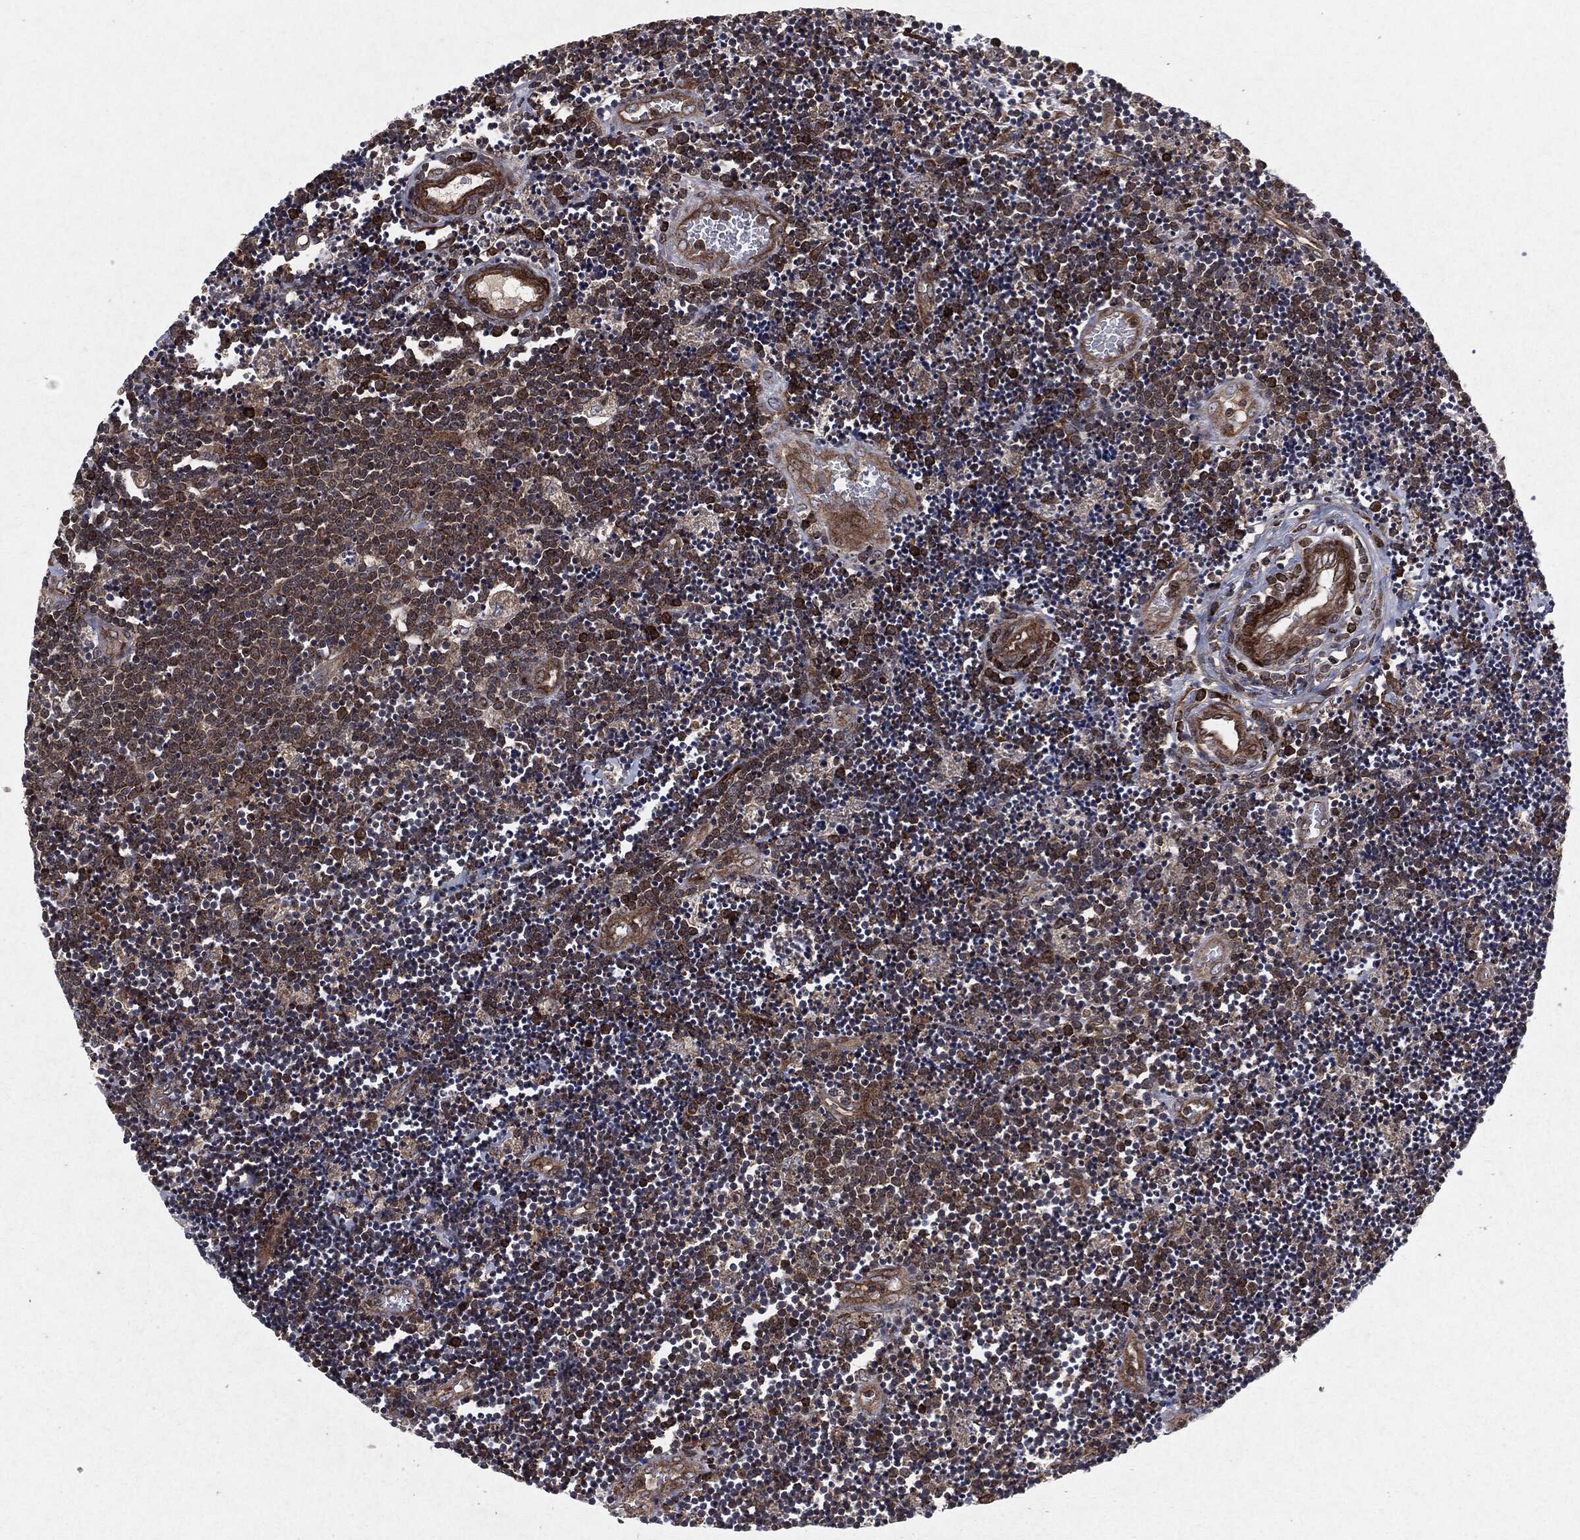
{"staining": {"intensity": "strong", "quantity": "<25%", "location": "cytoplasmic/membranous"}, "tissue": "lymphoma", "cell_type": "Tumor cells", "image_type": "cancer", "snomed": [{"axis": "morphology", "description": "Malignant lymphoma, non-Hodgkin's type, Low grade"}, {"axis": "topography", "description": "Brain"}], "caption": "The histopathology image demonstrates a brown stain indicating the presence of a protein in the cytoplasmic/membranous of tumor cells in malignant lymphoma, non-Hodgkin's type (low-grade).", "gene": "RAF1", "patient": {"sex": "female", "age": 66}}